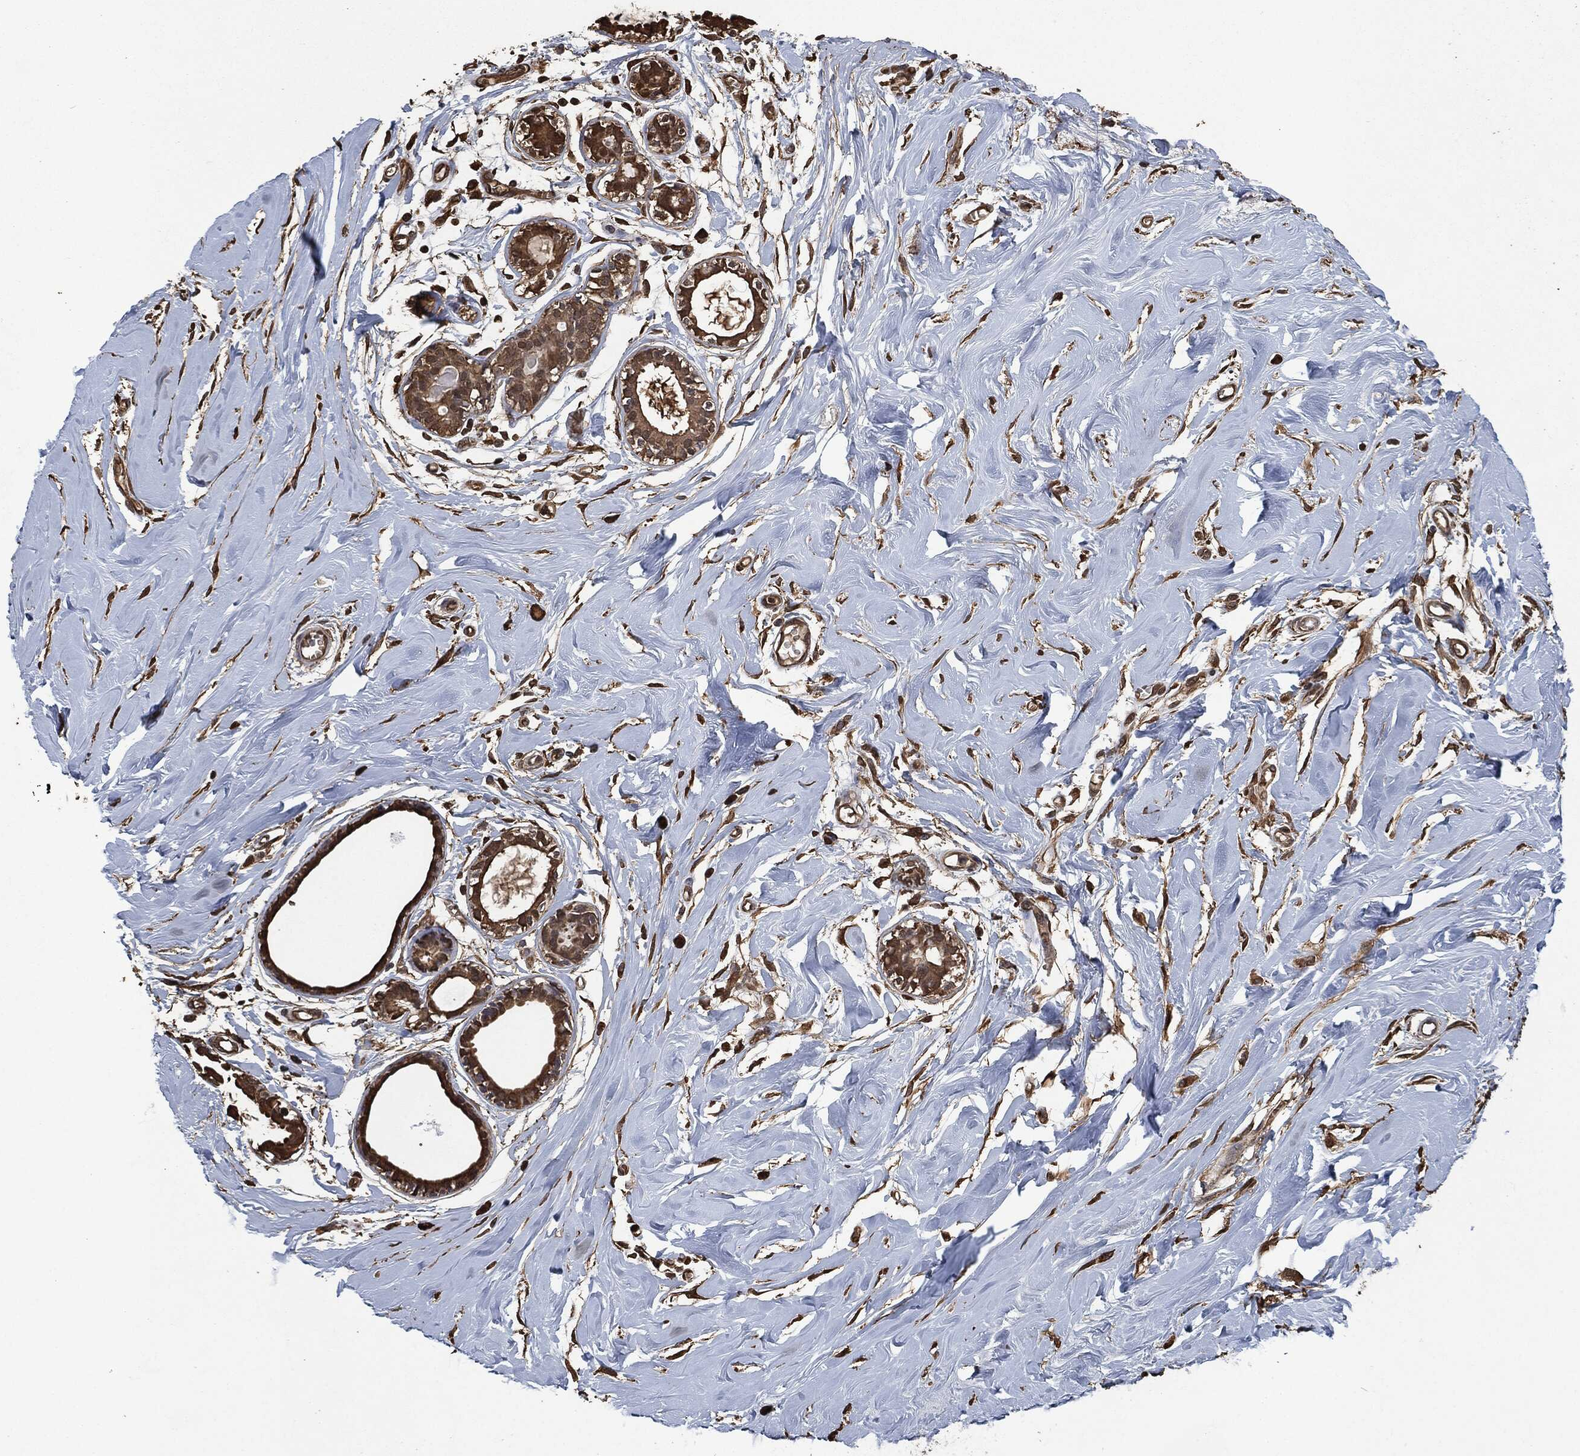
{"staining": {"intensity": "strong", "quantity": ">75%", "location": "cytoplasmic/membranous,nuclear"}, "tissue": "soft tissue", "cell_type": "Fibroblasts", "image_type": "normal", "snomed": [{"axis": "morphology", "description": "Normal tissue, NOS"}, {"axis": "topography", "description": "Breast"}], "caption": "Strong cytoplasmic/membranous,nuclear expression for a protein is seen in about >75% of fibroblasts of normal soft tissue using IHC.", "gene": "PRDX4", "patient": {"sex": "female", "age": 49}}